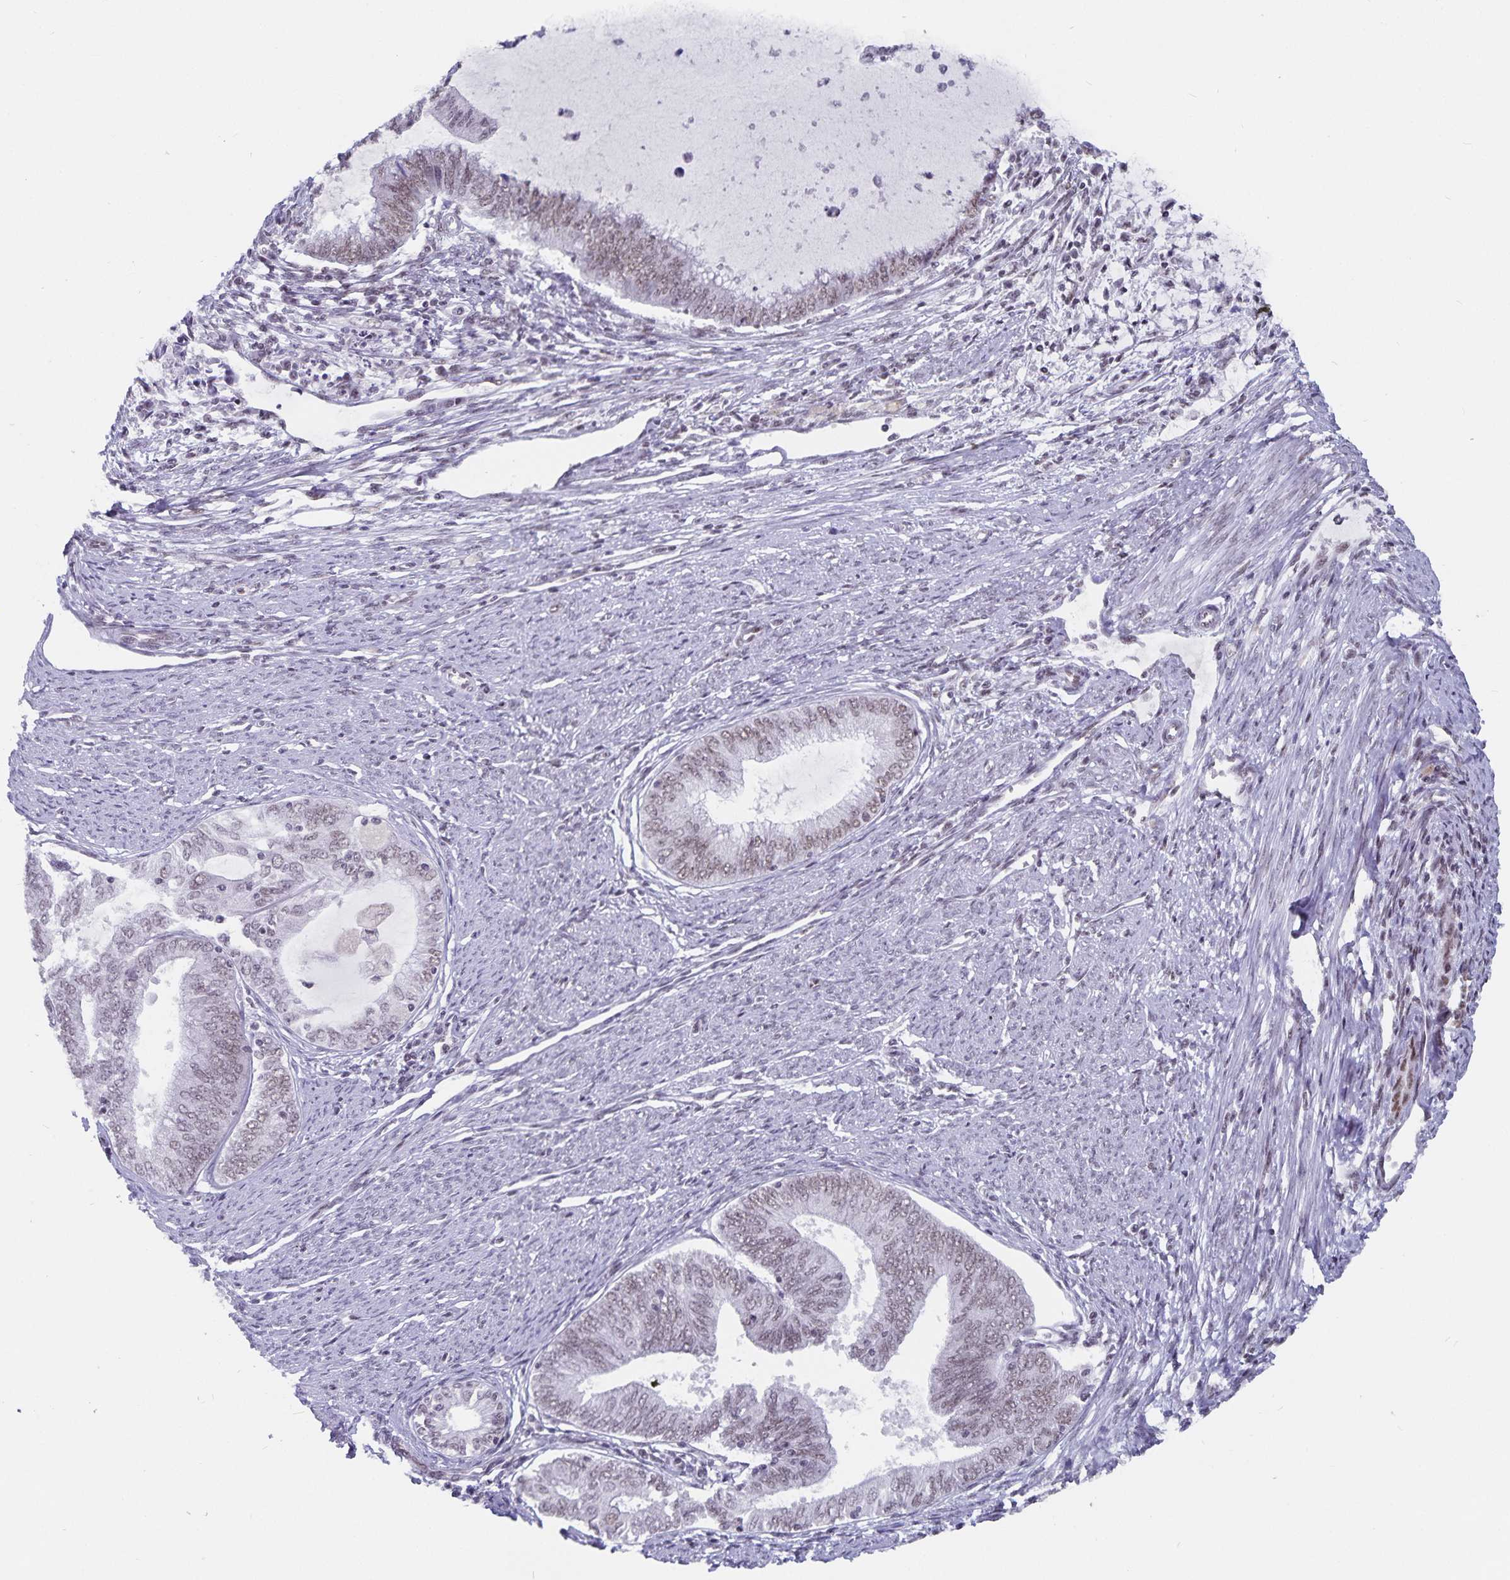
{"staining": {"intensity": "weak", "quantity": ">75%", "location": "nuclear"}, "tissue": "endometrial cancer", "cell_type": "Tumor cells", "image_type": "cancer", "snomed": [{"axis": "morphology", "description": "Adenocarcinoma, NOS"}, {"axis": "topography", "description": "Endometrium"}], "caption": "This is a histology image of immunohistochemistry staining of adenocarcinoma (endometrial), which shows weak positivity in the nuclear of tumor cells.", "gene": "PBX2", "patient": {"sex": "female", "age": 79}}